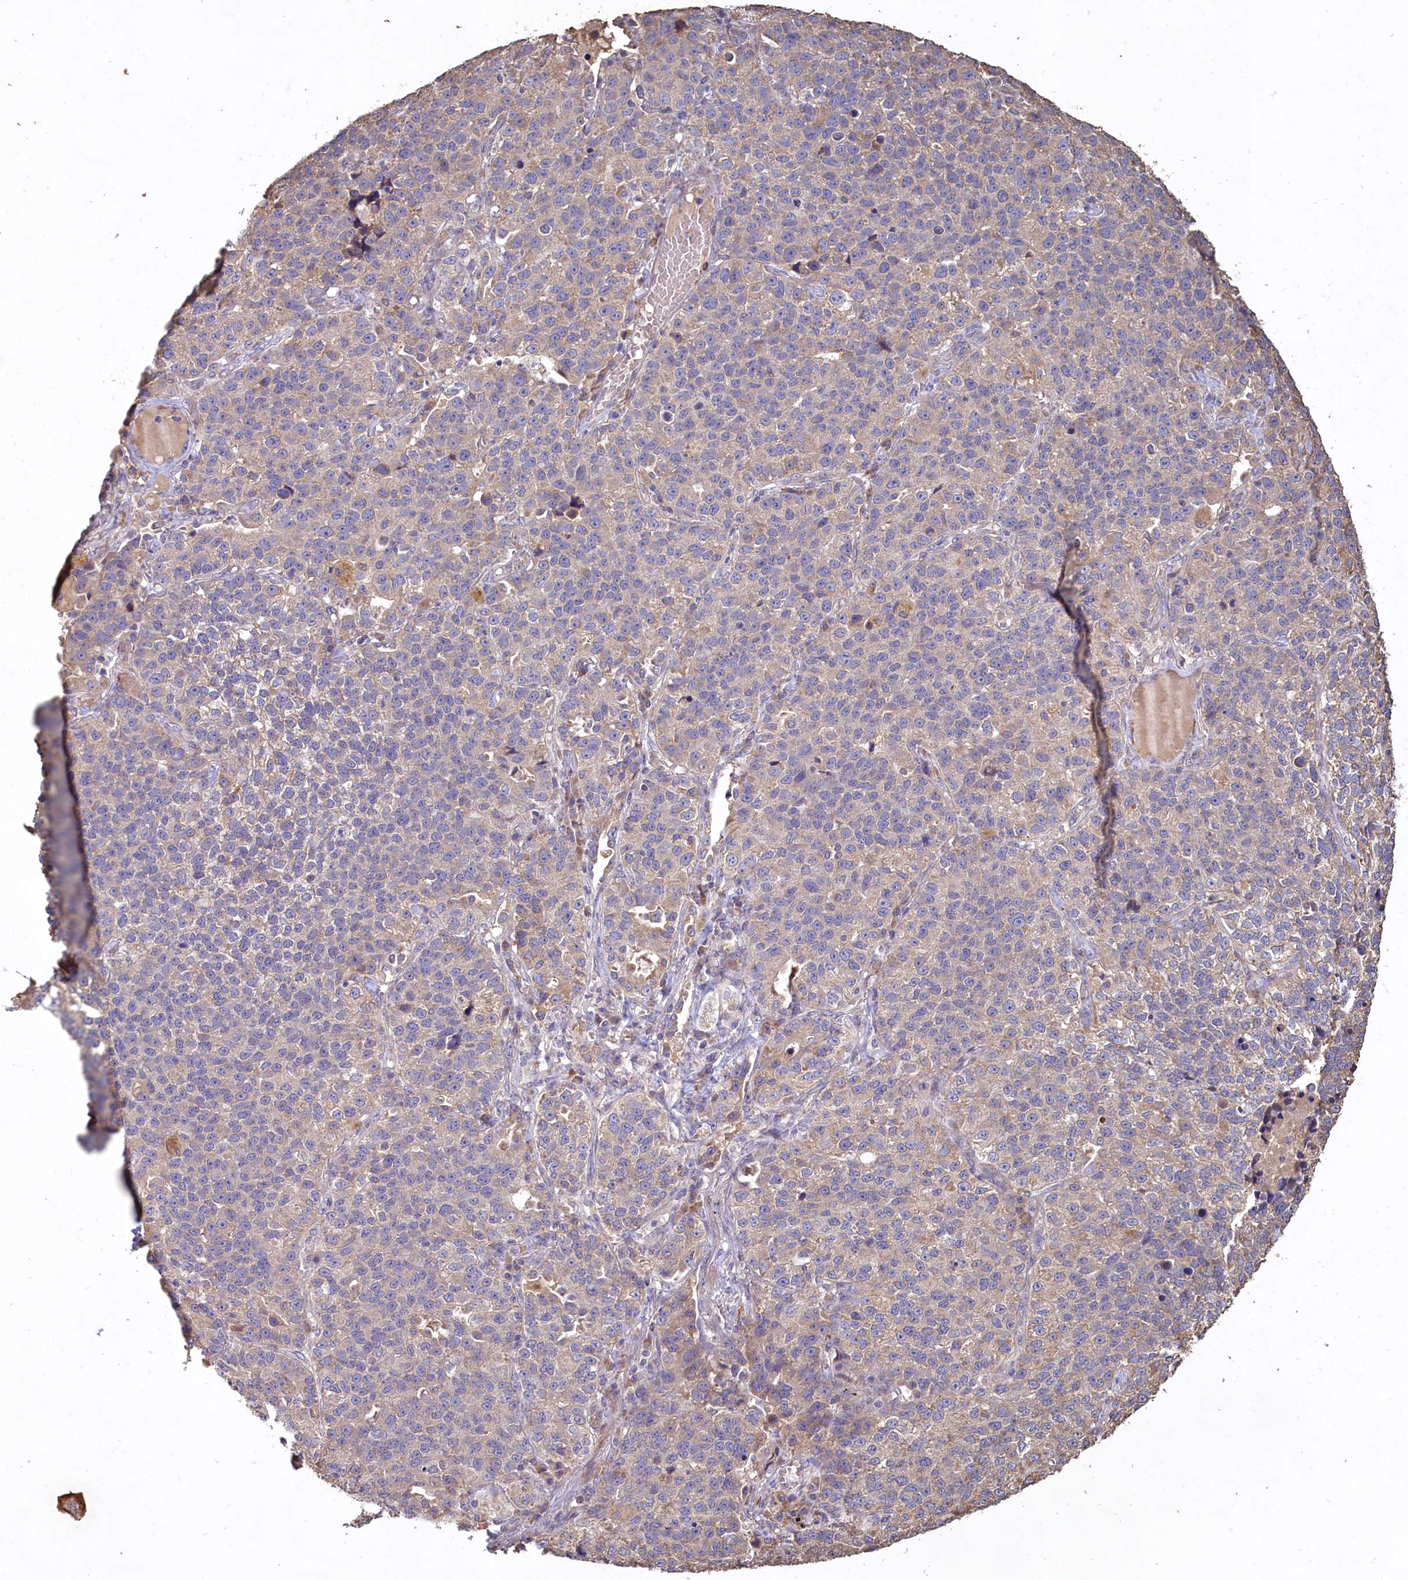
{"staining": {"intensity": "negative", "quantity": "none", "location": "none"}, "tissue": "lung cancer", "cell_type": "Tumor cells", "image_type": "cancer", "snomed": [{"axis": "morphology", "description": "Adenocarcinoma, NOS"}, {"axis": "topography", "description": "Lung"}], "caption": "Tumor cells show no significant staining in adenocarcinoma (lung).", "gene": "FUNDC1", "patient": {"sex": "male", "age": 49}}